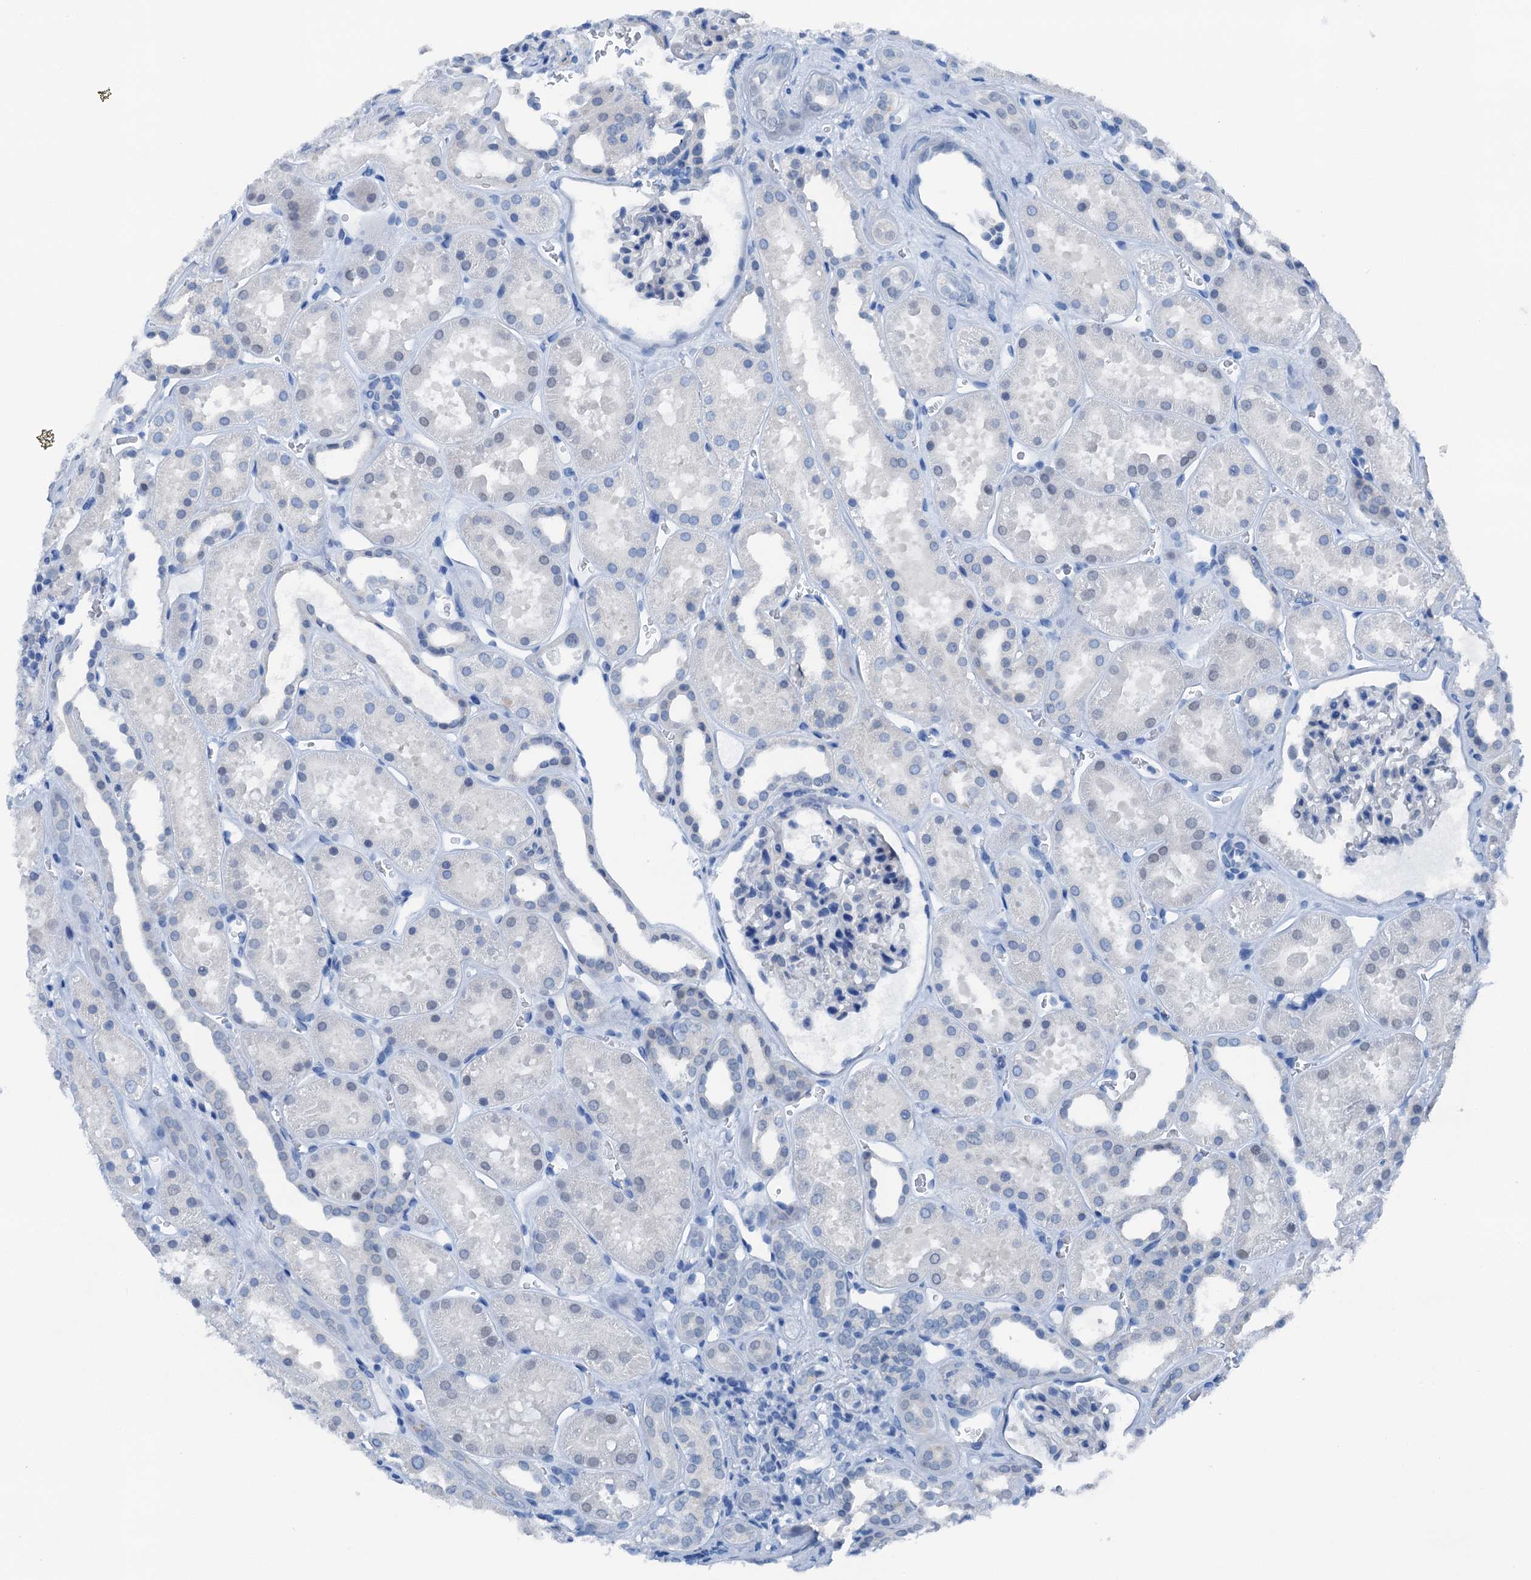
{"staining": {"intensity": "negative", "quantity": "none", "location": "none"}, "tissue": "kidney", "cell_type": "Cells in glomeruli", "image_type": "normal", "snomed": [{"axis": "morphology", "description": "Normal tissue, NOS"}, {"axis": "topography", "description": "Kidney"}], "caption": "Protein analysis of unremarkable kidney demonstrates no significant expression in cells in glomeruli.", "gene": "CBLN3", "patient": {"sex": "female", "age": 41}}